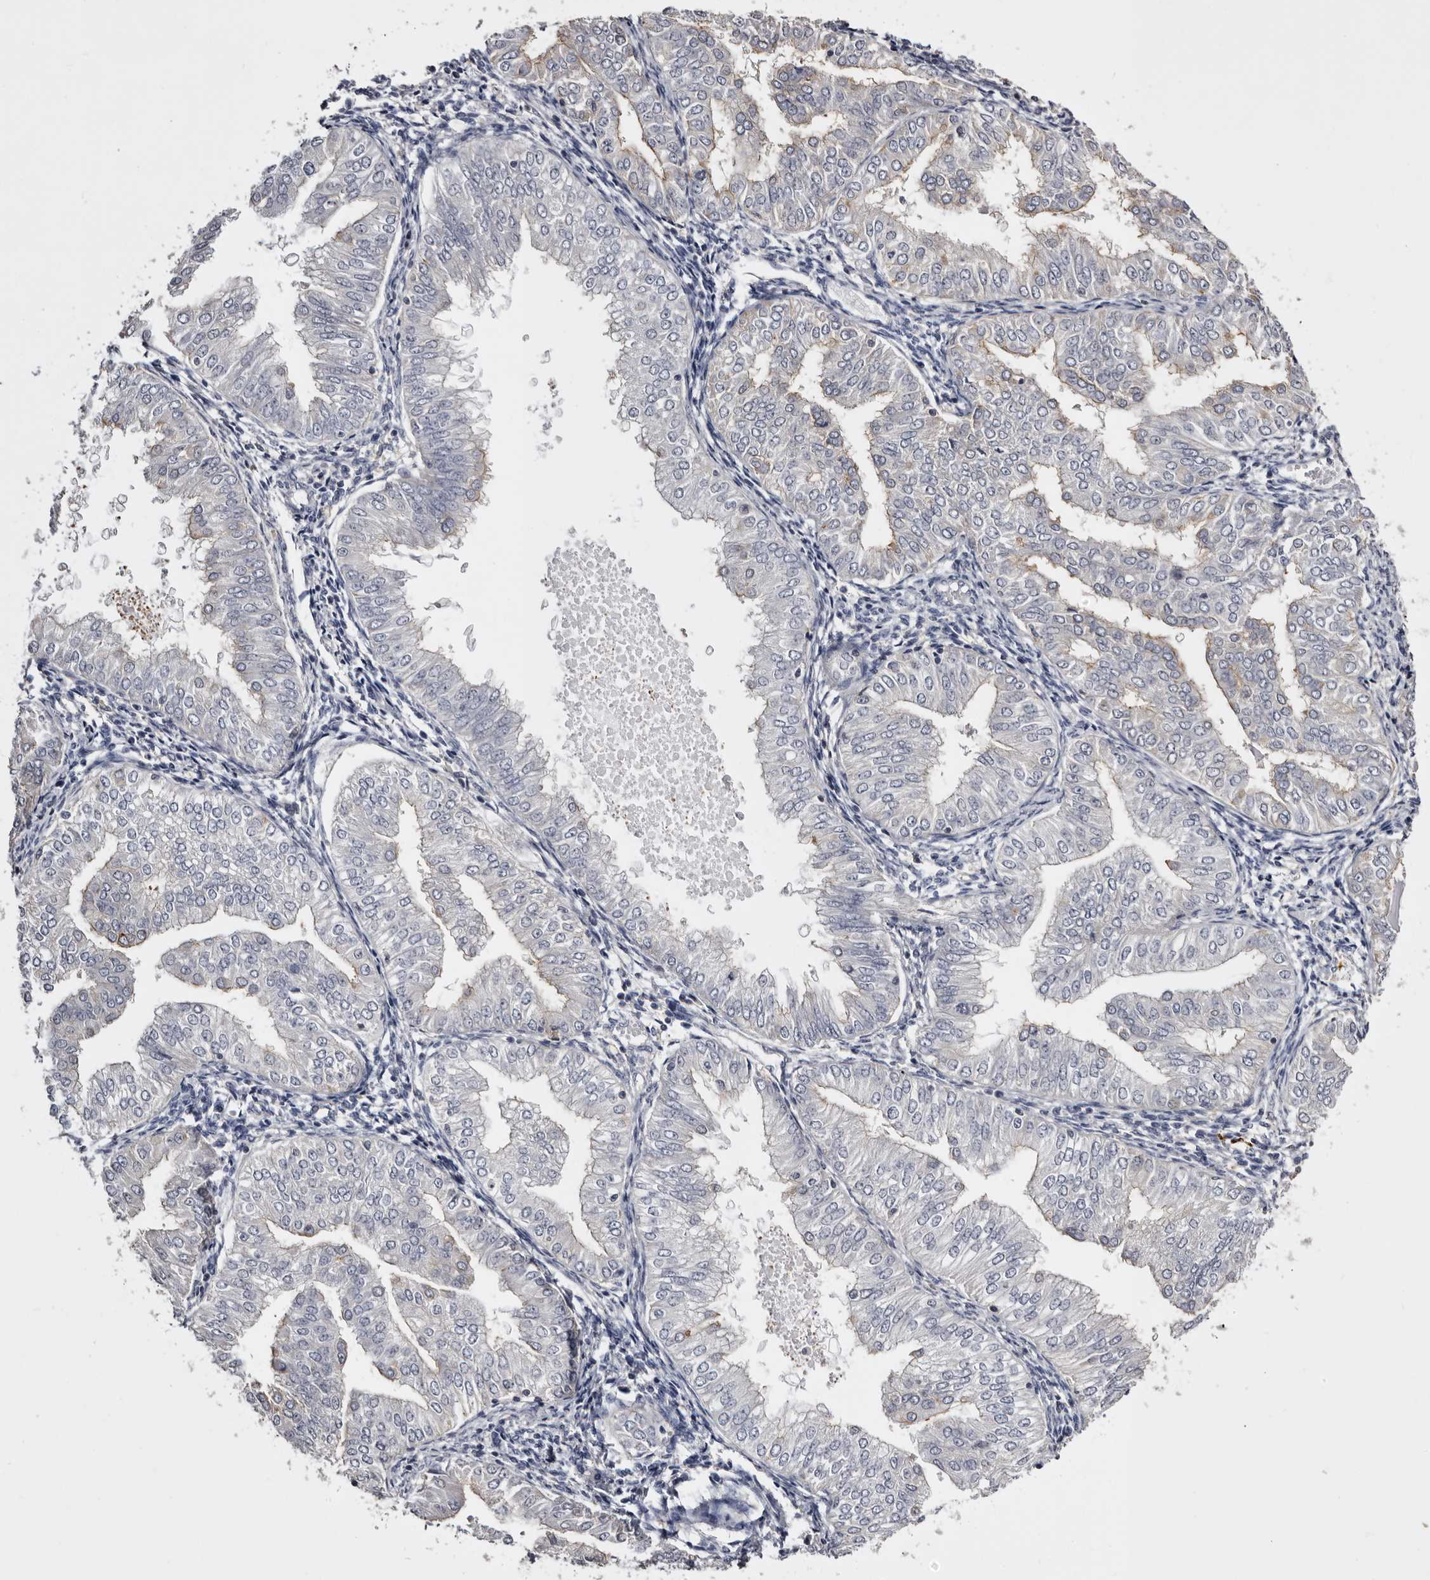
{"staining": {"intensity": "negative", "quantity": "none", "location": "none"}, "tissue": "endometrial cancer", "cell_type": "Tumor cells", "image_type": "cancer", "snomed": [{"axis": "morphology", "description": "Normal tissue, NOS"}, {"axis": "morphology", "description": "Adenocarcinoma, NOS"}, {"axis": "topography", "description": "Endometrium"}], "caption": "Human adenocarcinoma (endometrial) stained for a protein using immunohistochemistry (IHC) reveals no staining in tumor cells.", "gene": "LAD1", "patient": {"sex": "female", "age": 53}}